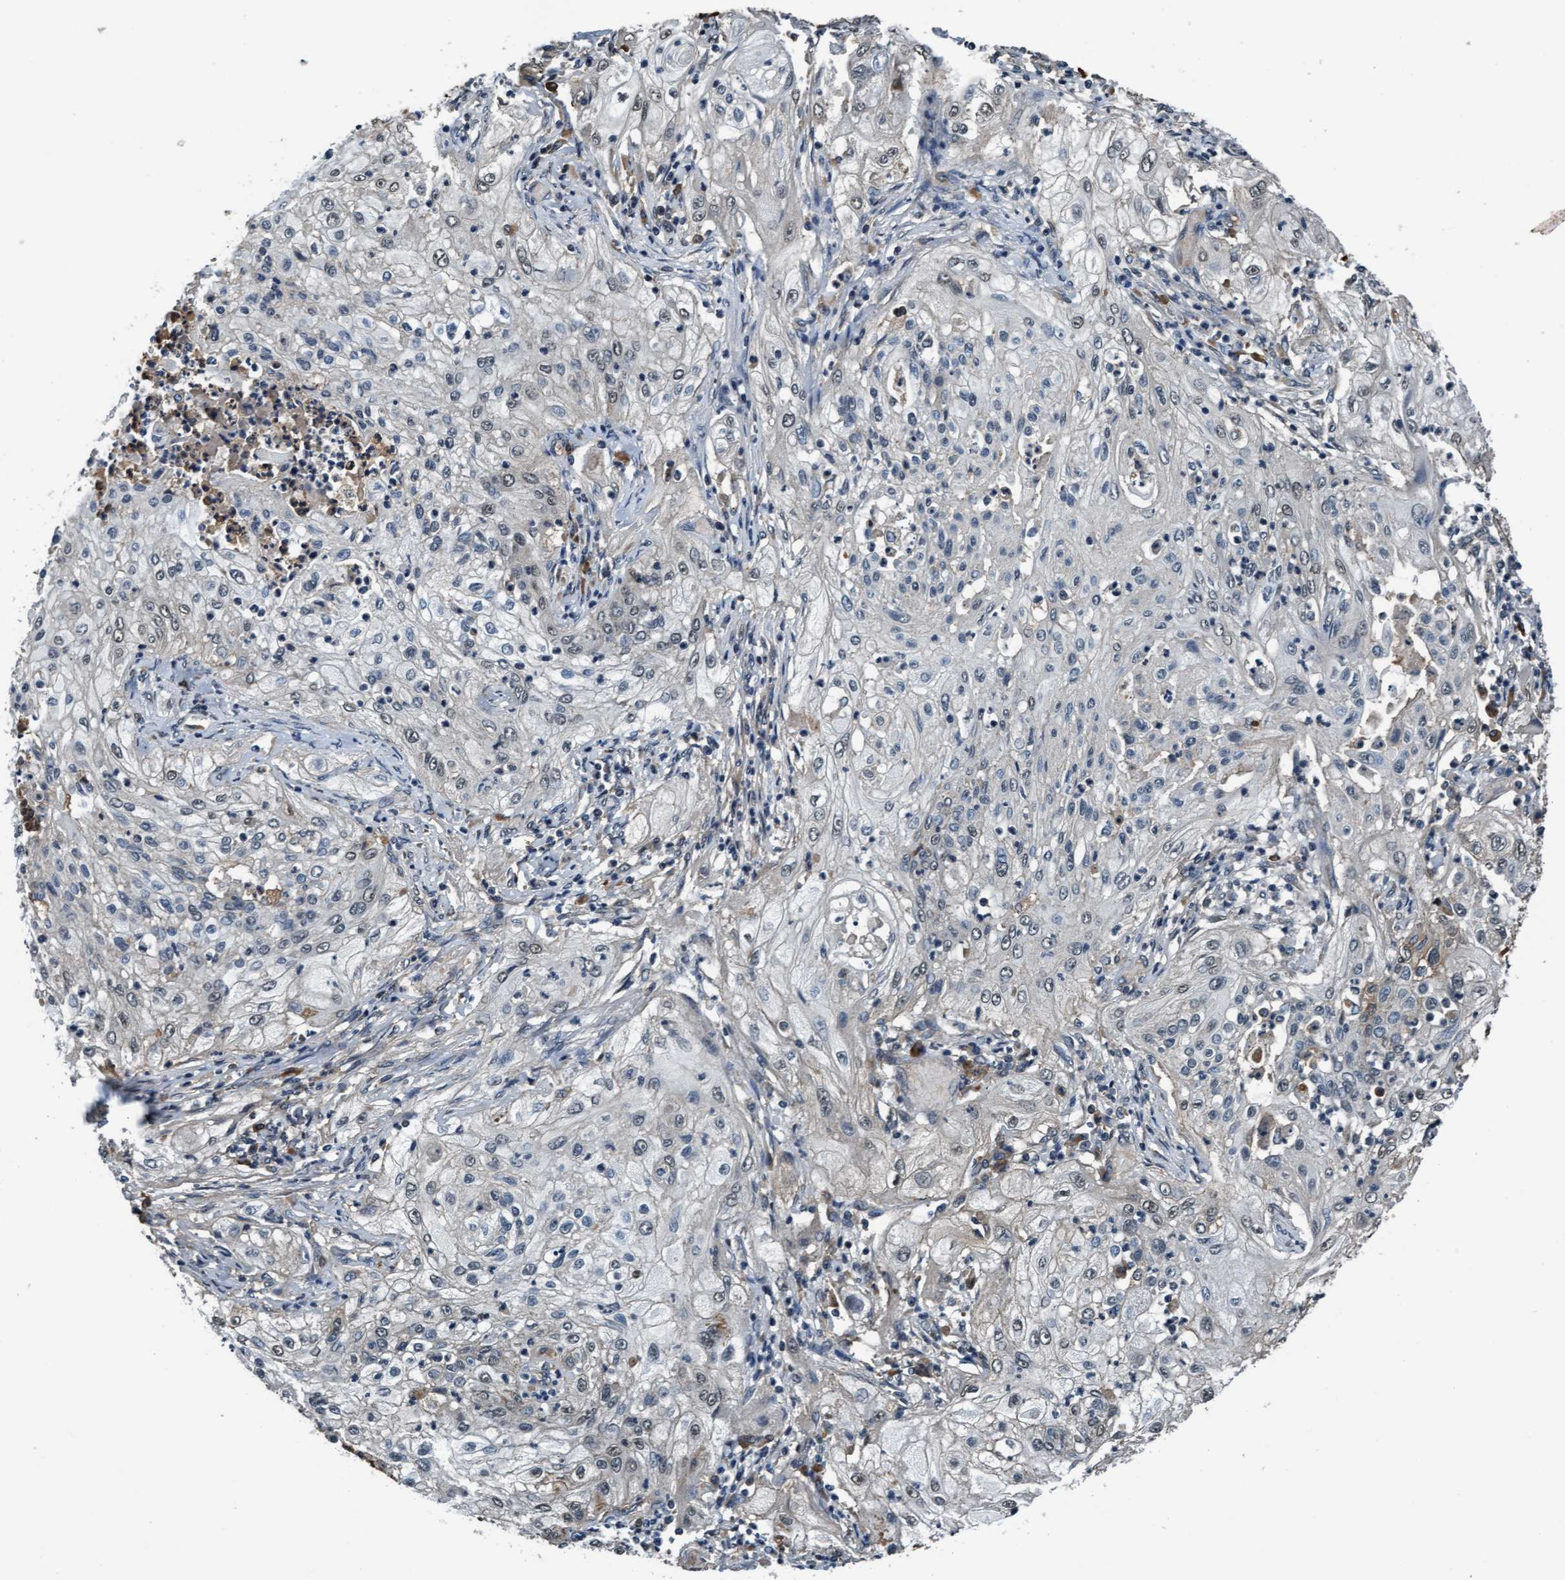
{"staining": {"intensity": "weak", "quantity": "<25%", "location": "nuclear"}, "tissue": "lung cancer", "cell_type": "Tumor cells", "image_type": "cancer", "snomed": [{"axis": "morphology", "description": "Inflammation, NOS"}, {"axis": "morphology", "description": "Squamous cell carcinoma, NOS"}, {"axis": "topography", "description": "Lymph node"}, {"axis": "topography", "description": "Soft tissue"}, {"axis": "topography", "description": "Lung"}], "caption": "This histopathology image is of lung squamous cell carcinoma stained with immunohistochemistry to label a protein in brown with the nuclei are counter-stained blue. There is no expression in tumor cells.", "gene": "WASF1", "patient": {"sex": "male", "age": 66}}